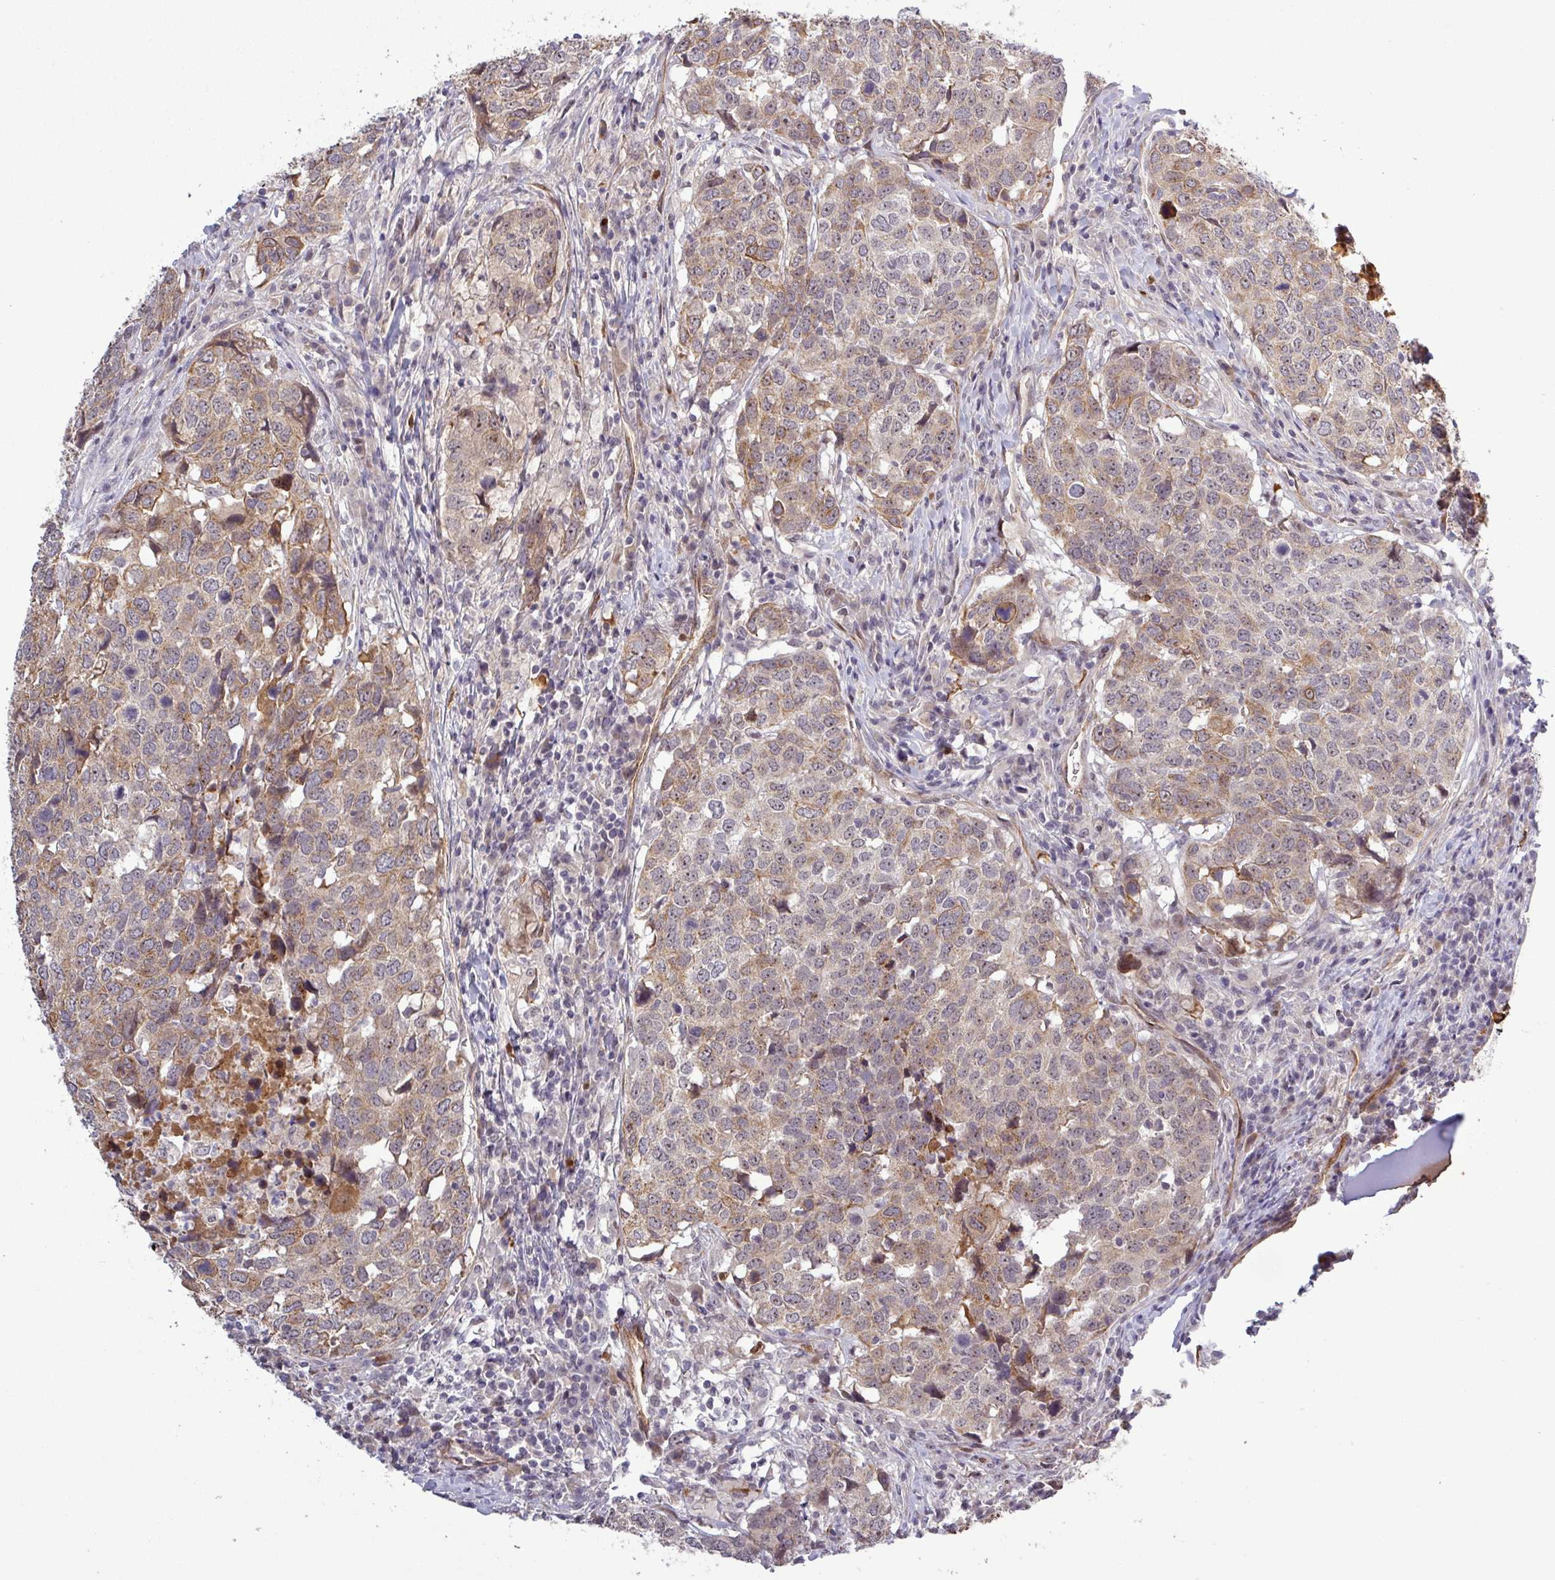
{"staining": {"intensity": "weak", "quantity": "25%-75%", "location": "cytoplasmic/membranous"}, "tissue": "head and neck cancer", "cell_type": "Tumor cells", "image_type": "cancer", "snomed": [{"axis": "morphology", "description": "Normal tissue, NOS"}, {"axis": "morphology", "description": "Squamous cell carcinoma, NOS"}, {"axis": "topography", "description": "Skeletal muscle"}, {"axis": "topography", "description": "Vascular tissue"}, {"axis": "topography", "description": "Peripheral nerve tissue"}, {"axis": "topography", "description": "Head-Neck"}], "caption": "Immunohistochemical staining of squamous cell carcinoma (head and neck) displays weak cytoplasmic/membranous protein staining in approximately 25%-75% of tumor cells.", "gene": "PCDH1", "patient": {"sex": "male", "age": 66}}